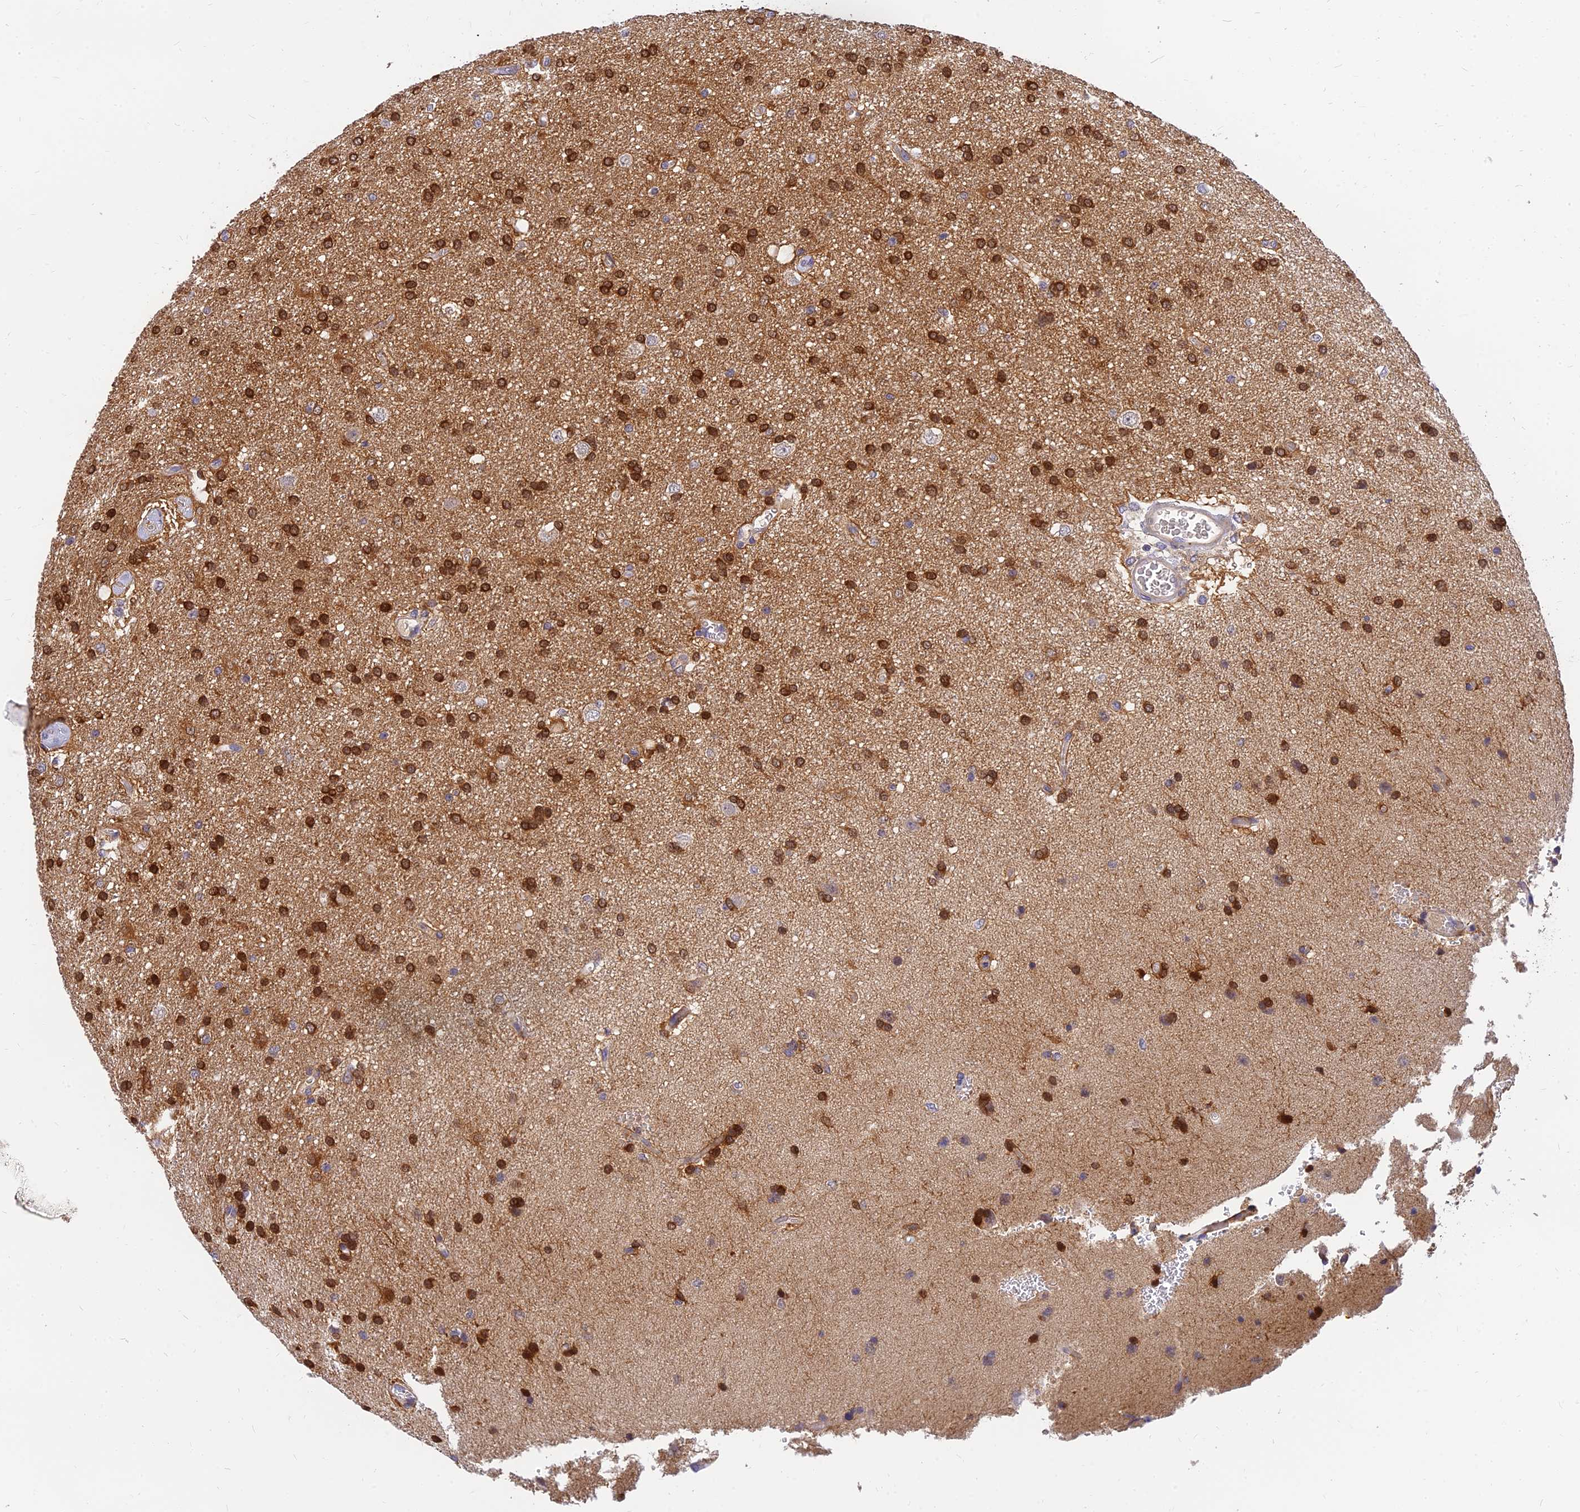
{"staining": {"intensity": "strong", "quantity": ">75%", "location": "cytoplasmic/membranous"}, "tissue": "glioma", "cell_type": "Tumor cells", "image_type": "cancer", "snomed": [{"axis": "morphology", "description": "Glioma, malignant, Low grade"}, {"axis": "topography", "description": "Brain"}], "caption": "Malignant glioma (low-grade) stained for a protein (brown) reveals strong cytoplasmic/membranous positive positivity in approximately >75% of tumor cells.", "gene": "ANKS4B", "patient": {"sex": "male", "age": 66}}